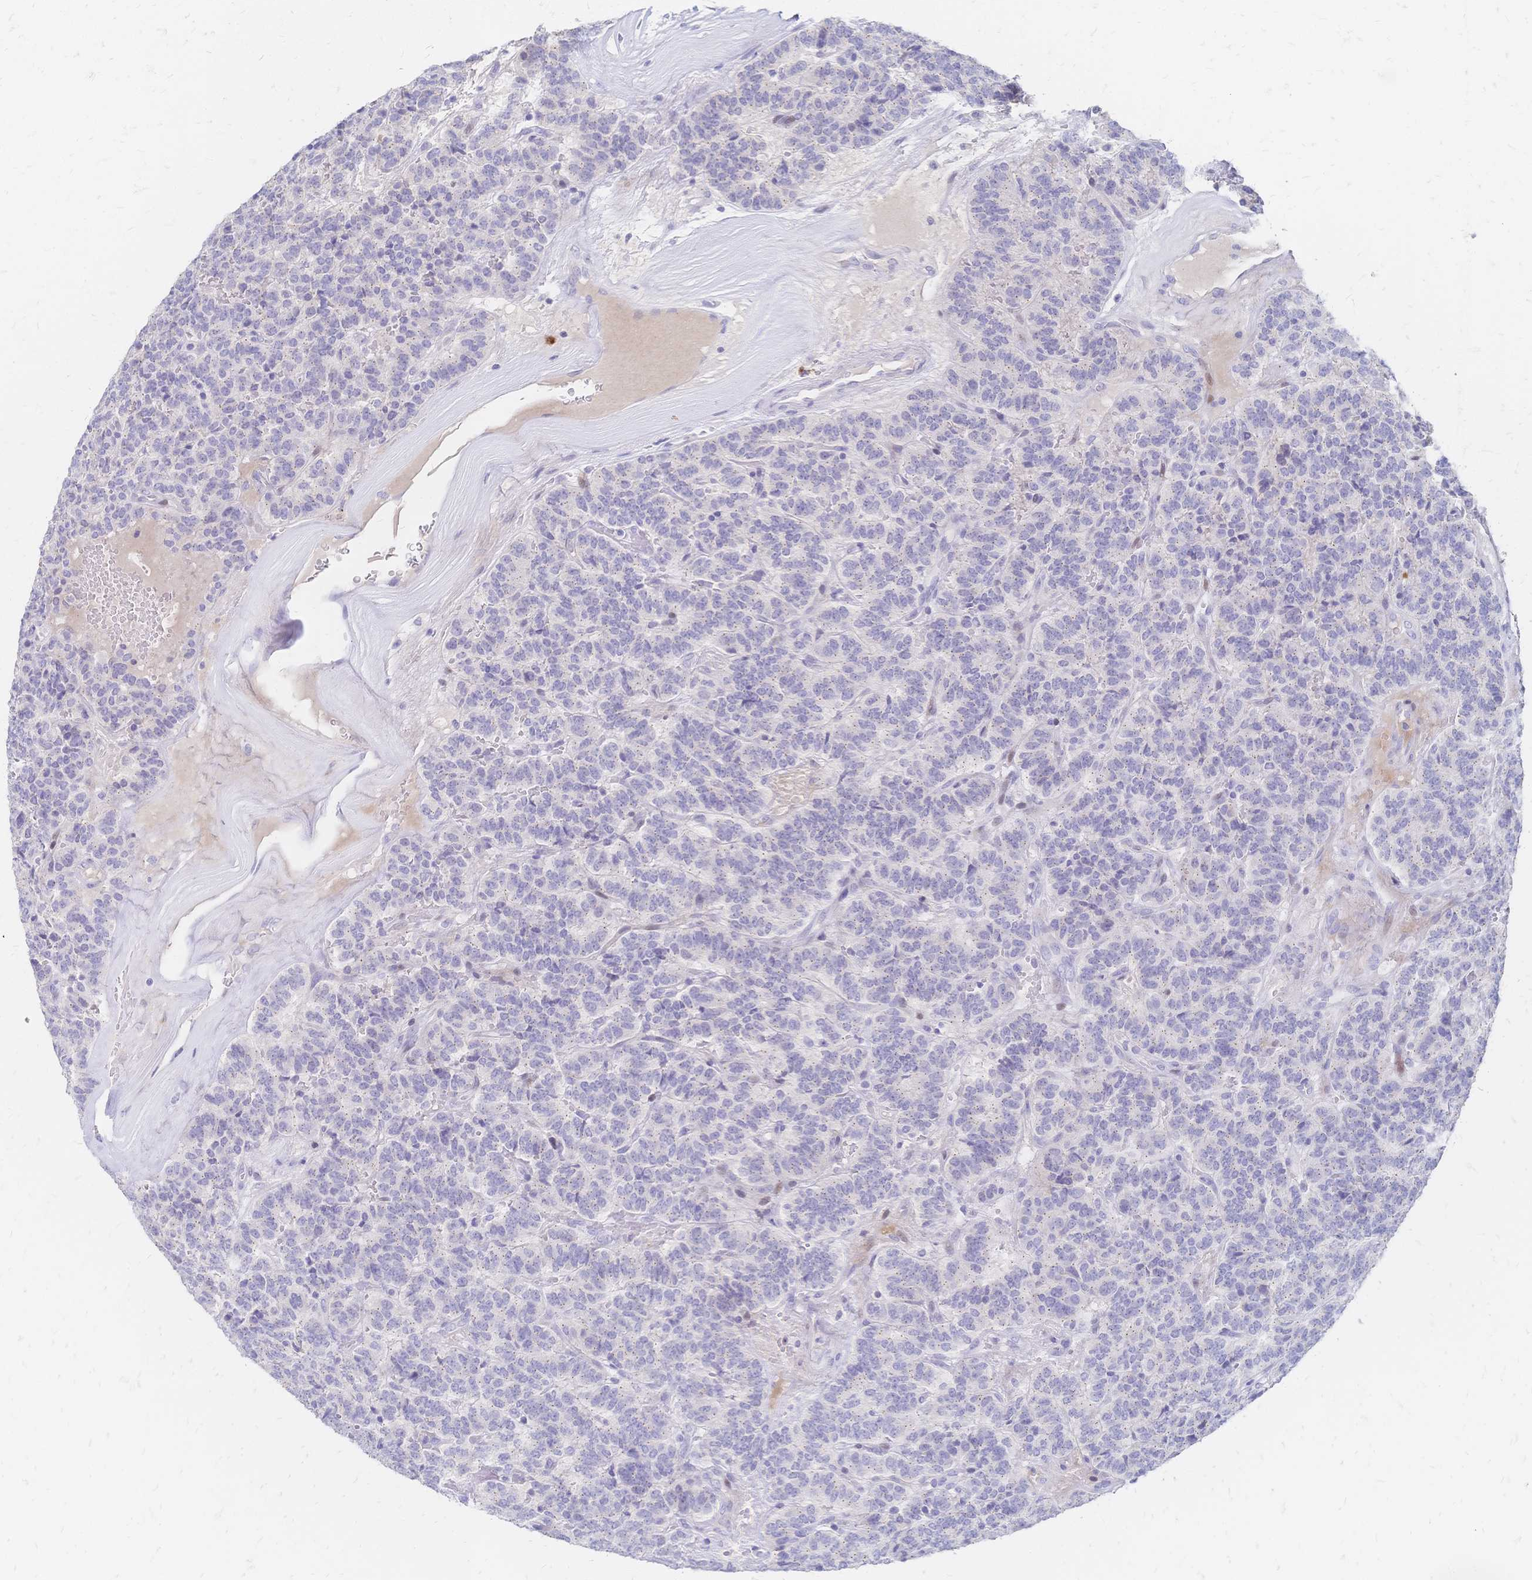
{"staining": {"intensity": "negative", "quantity": "none", "location": "none"}, "tissue": "carcinoid", "cell_type": "Tumor cells", "image_type": "cancer", "snomed": [{"axis": "morphology", "description": "Carcinoid, malignant, NOS"}, {"axis": "topography", "description": "Pancreas"}], "caption": "An IHC photomicrograph of carcinoid is shown. There is no staining in tumor cells of carcinoid. (Immunohistochemistry (ihc), brightfield microscopy, high magnification).", "gene": "PSORS1C2", "patient": {"sex": "male", "age": 36}}